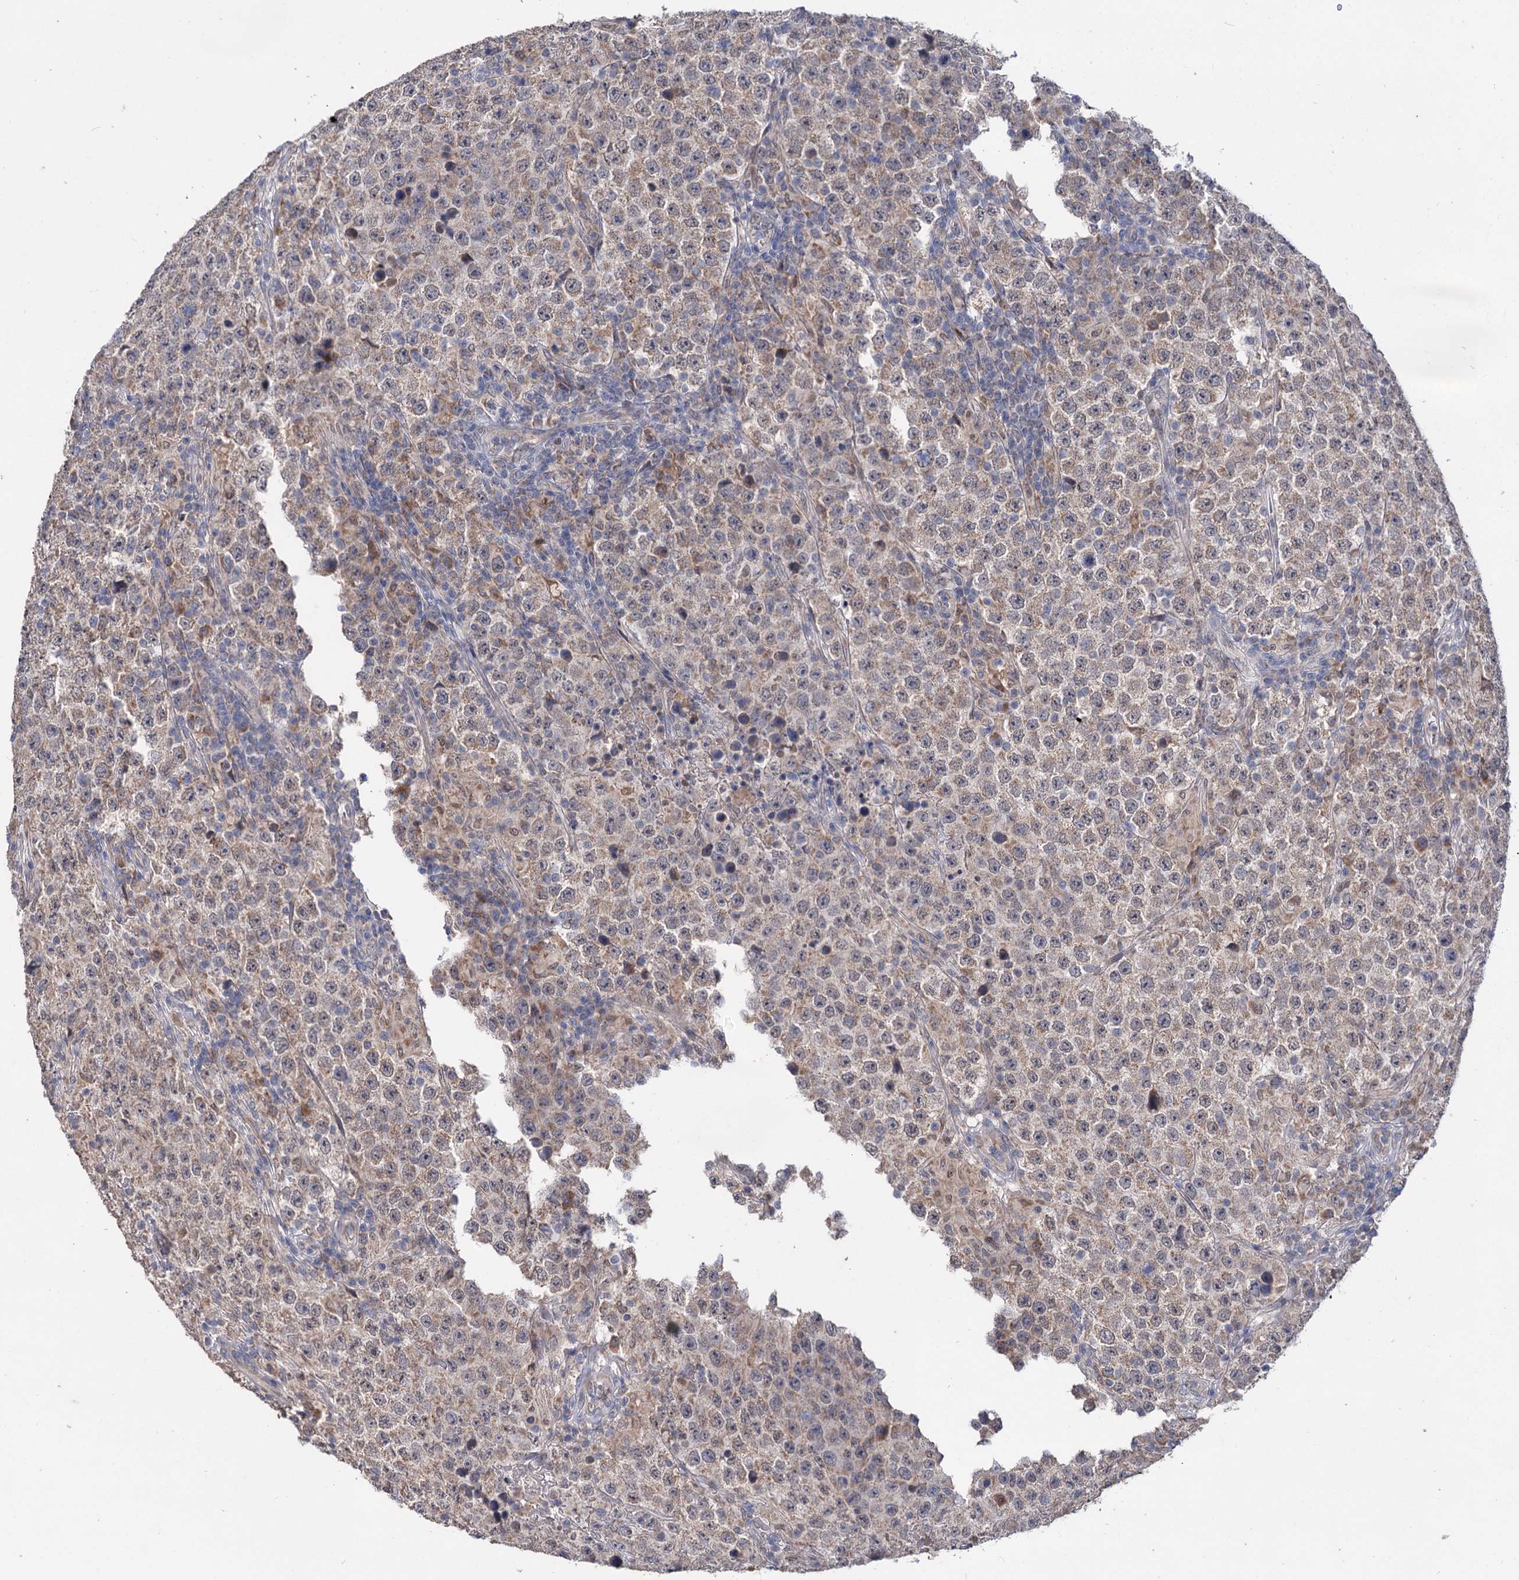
{"staining": {"intensity": "moderate", "quantity": ">75%", "location": "cytoplasmic/membranous"}, "tissue": "testis cancer", "cell_type": "Tumor cells", "image_type": "cancer", "snomed": [{"axis": "morphology", "description": "Normal tissue, NOS"}, {"axis": "morphology", "description": "Urothelial carcinoma, High grade"}, {"axis": "morphology", "description": "Seminoma, NOS"}, {"axis": "morphology", "description": "Carcinoma, Embryonal, NOS"}, {"axis": "topography", "description": "Urinary bladder"}, {"axis": "topography", "description": "Testis"}], "caption": "DAB (3,3'-diaminobenzidine) immunohistochemical staining of testis cancer (embryonal carcinoma) exhibits moderate cytoplasmic/membranous protein staining in approximately >75% of tumor cells.", "gene": "CLPB", "patient": {"sex": "male", "age": 41}}